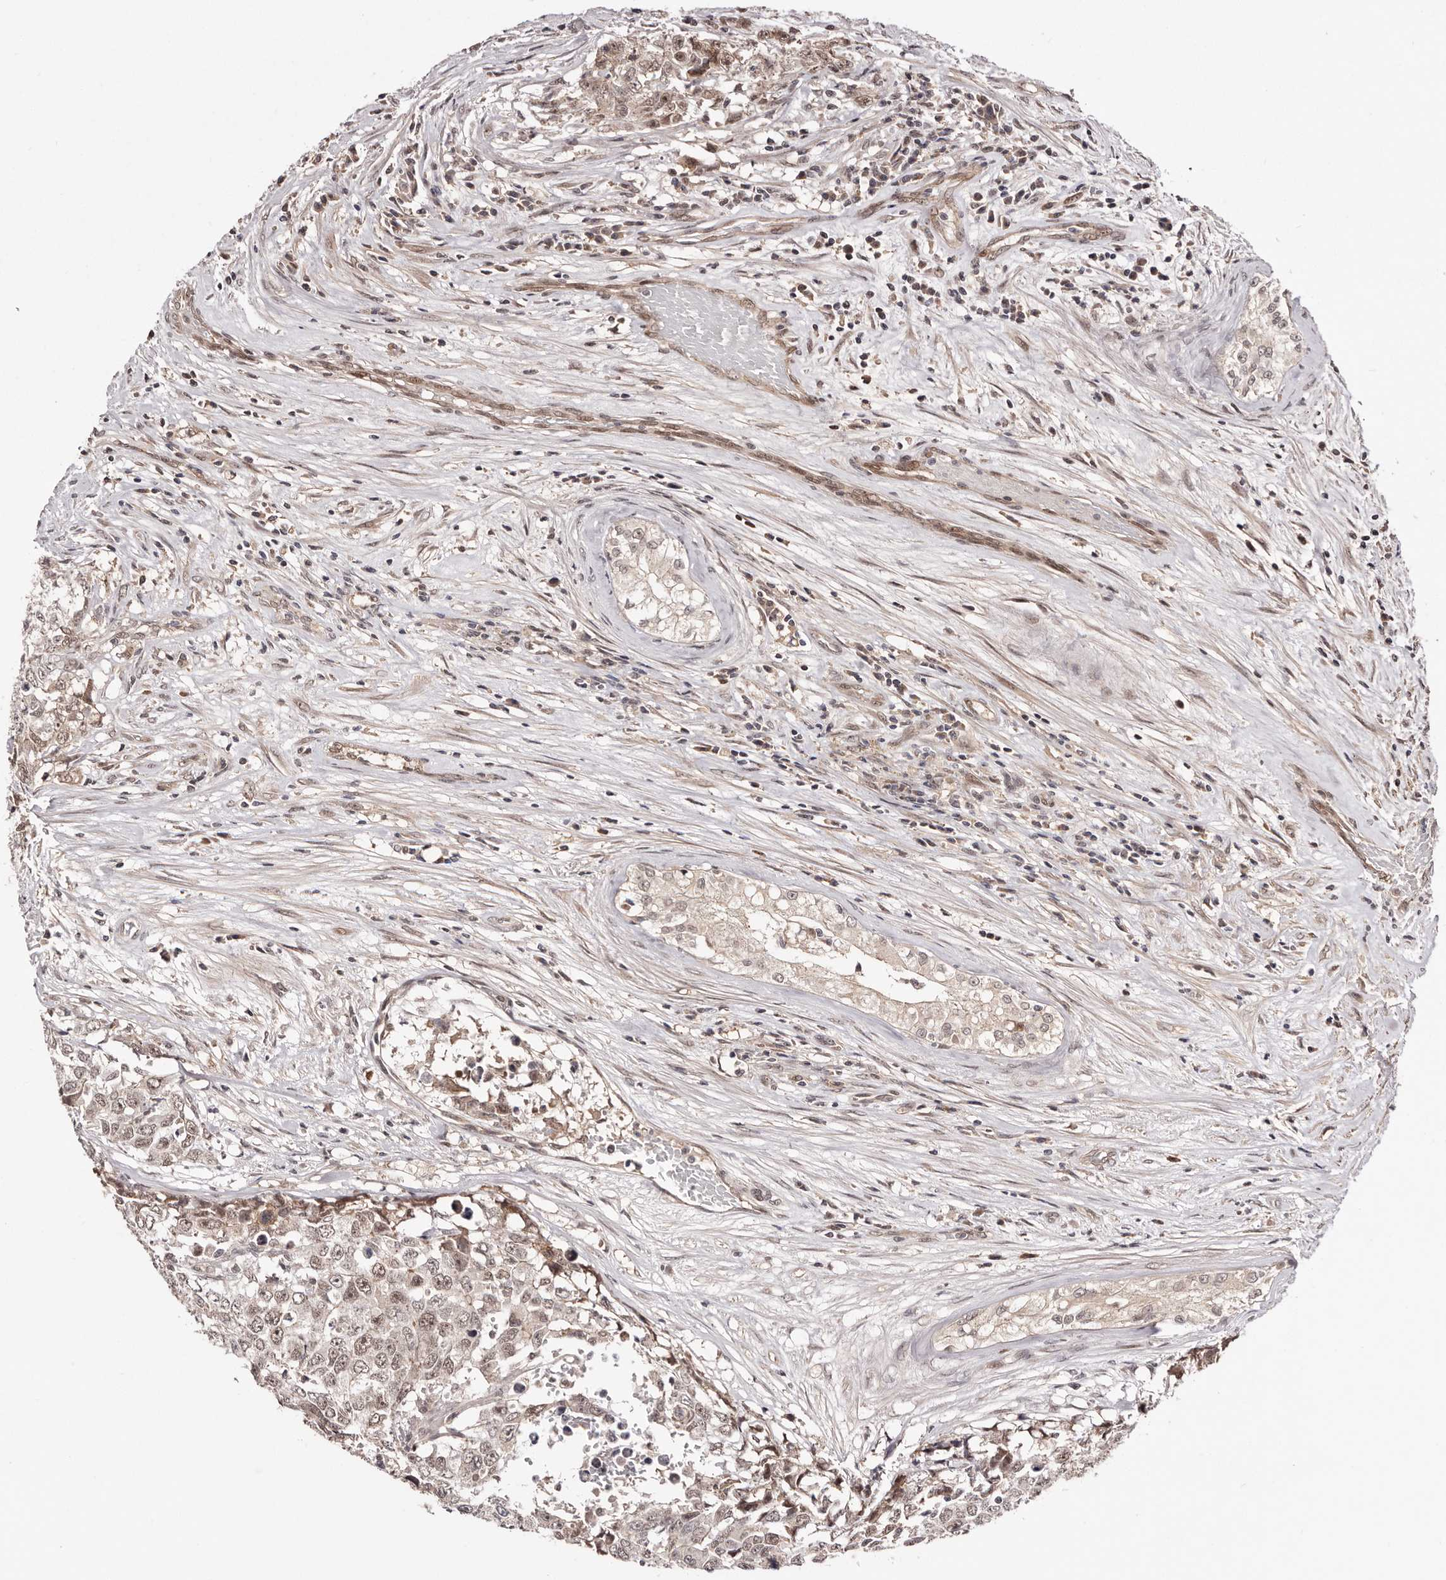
{"staining": {"intensity": "moderate", "quantity": ">75%", "location": "cytoplasmic/membranous,nuclear"}, "tissue": "testis cancer", "cell_type": "Tumor cells", "image_type": "cancer", "snomed": [{"axis": "morphology", "description": "Carcinoma, Embryonal, NOS"}, {"axis": "topography", "description": "Testis"}], "caption": "Tumor cells display moderate cytoplasmic/membranous and nuclear staining in about >75% of cells in embryonal carcinoma (testis). (DAB (3,3'-diaminobenzidine) = brown stain, brightfield microscopy at high magnification).", "gene": "EGR3", "patient": {"sex": "male", "age": 28}}